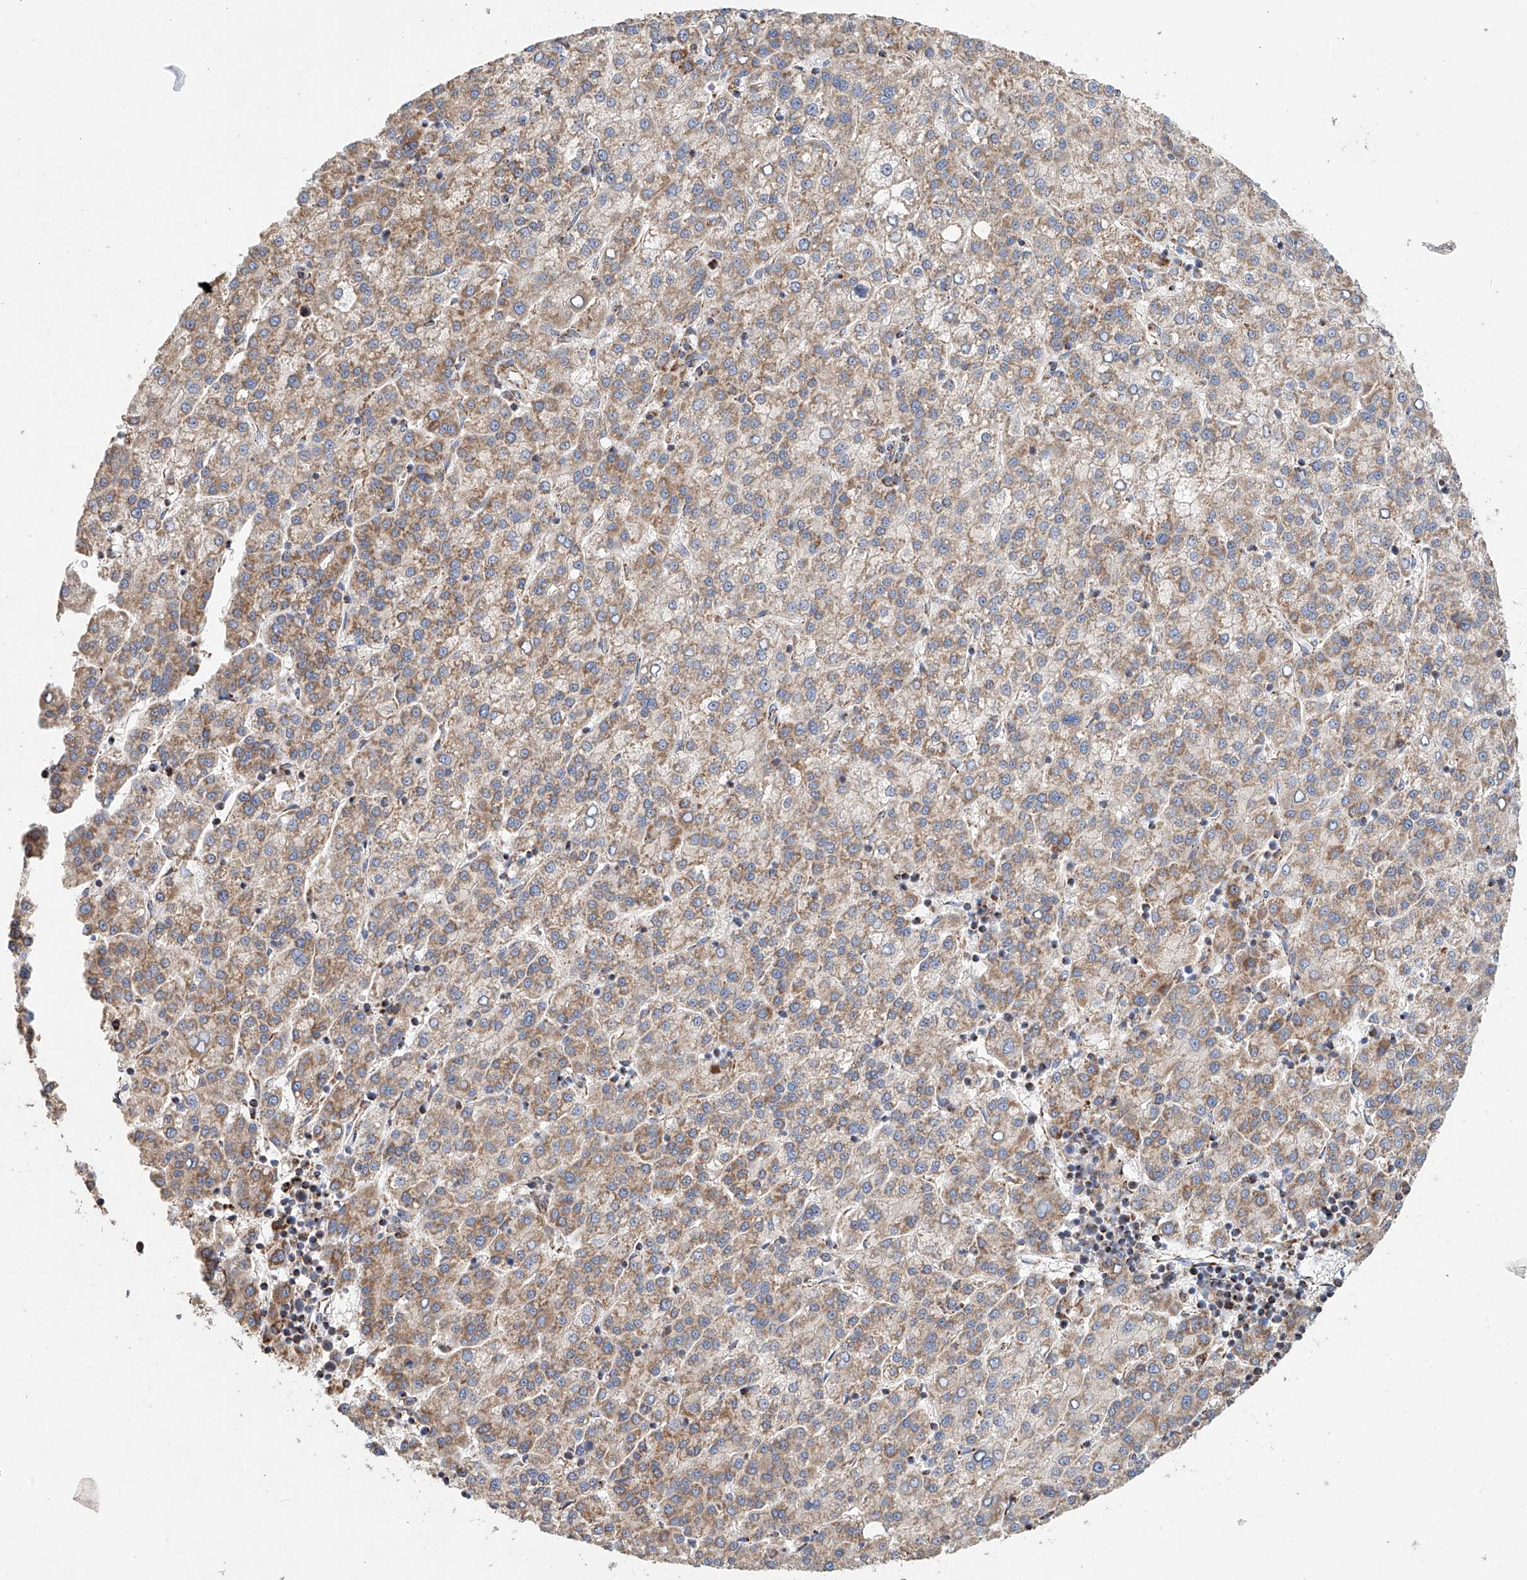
{"staining": {"intensity": "weak", "quantity": ">75%", "location": "cytoplasmic/membranous"}, "tissue": "liver cancer", "cell_type": "Tumor cells", "image_type": "cancer", "snomed": [{"axis": "morphology", "description": "Carcinoma, Hepatocellular, NOS"}, {"axis": "topography", "description": "Liver"}], "caption": "Liver cancer (hepatocellular carcinoma) stained with a brown dye demonstrates weak cytoplasmic/membranous positive expression in about >75% of tumor cells.", "gene": "MCL1", "patient": {"sex": "female", "age": 58}}